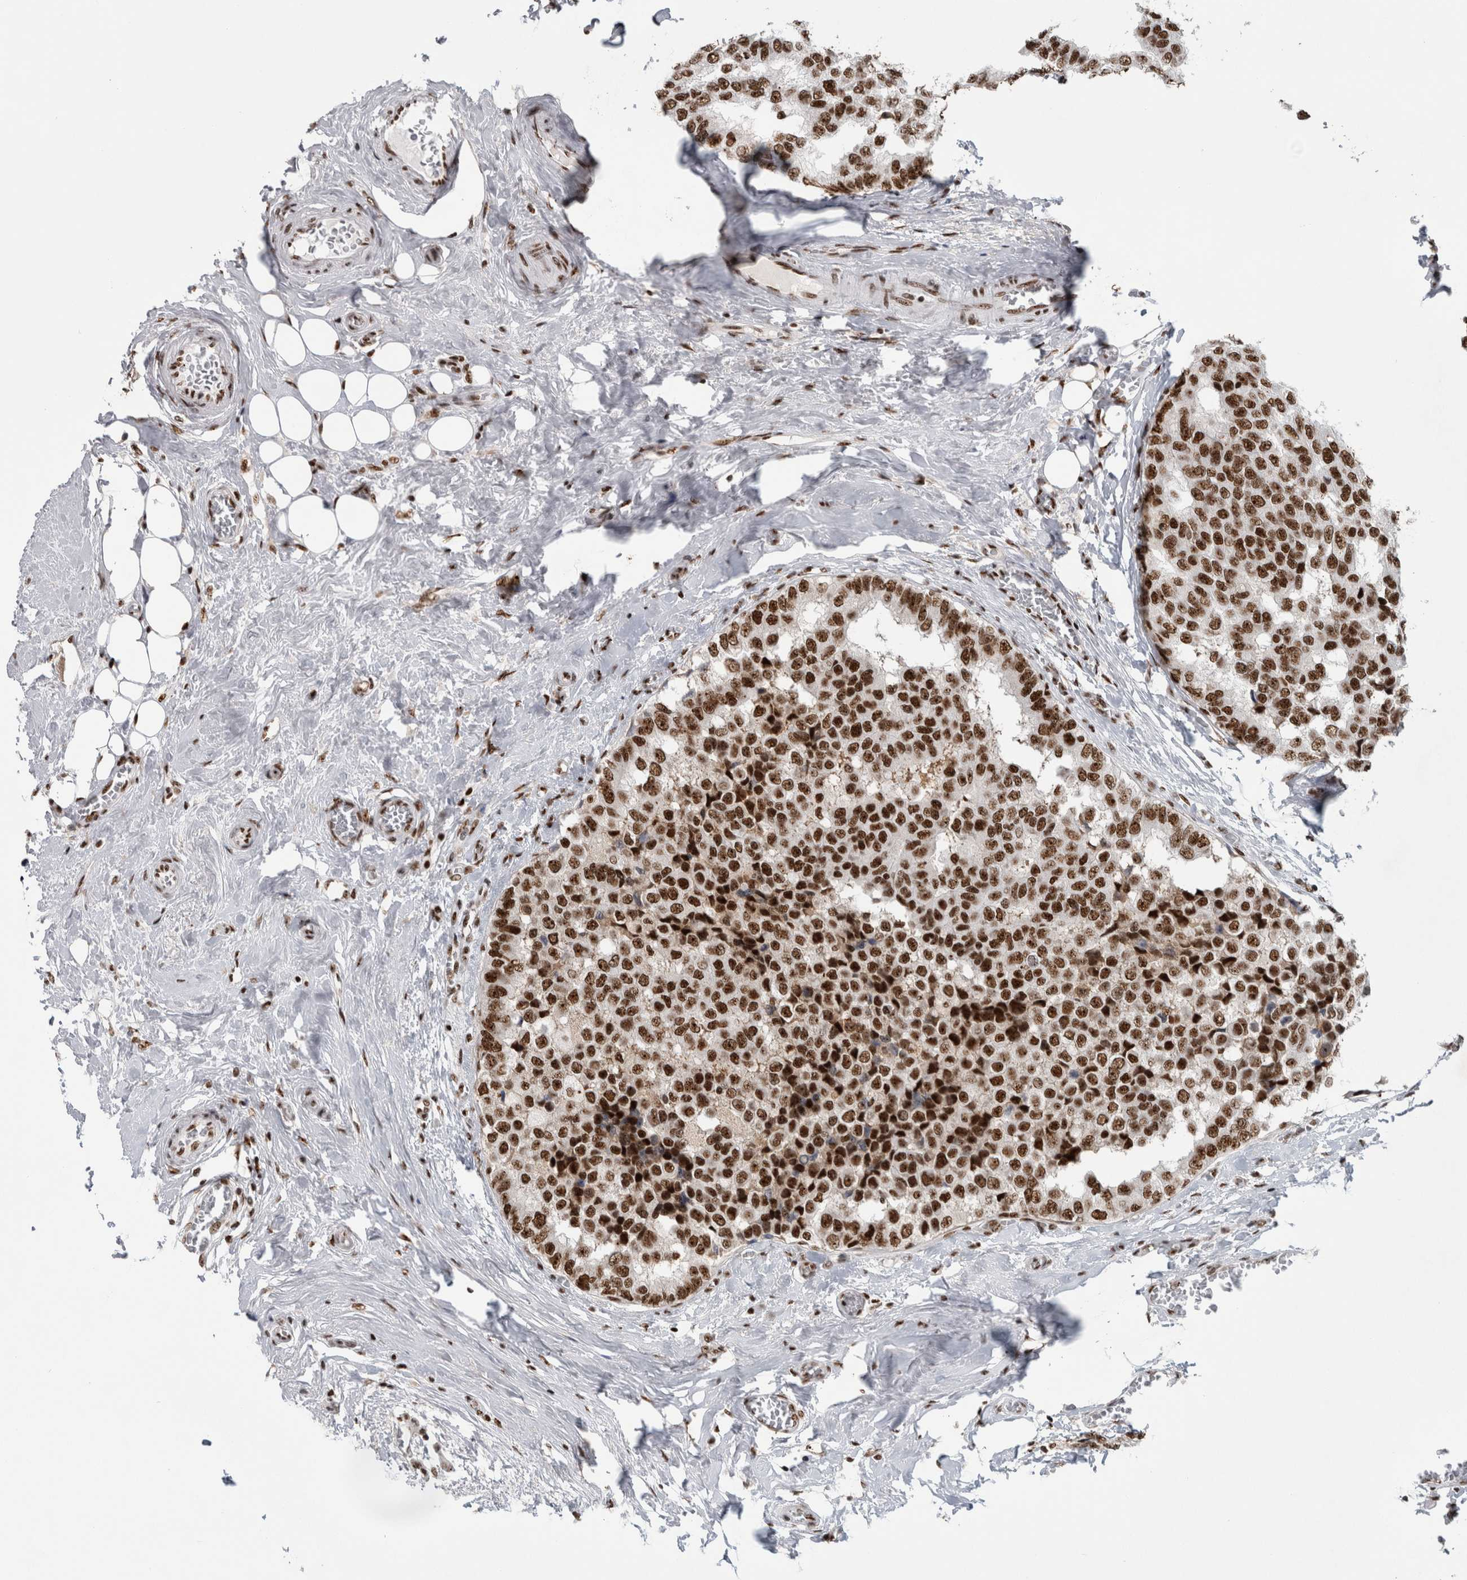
{"staining": {"intensity": "strong", "quantity": ">75%", "location": "nuclear"}, "tissue": "breast cancer", "cell_type": "Tumor cells", "image_type": "cancer", "snomed": [{"axis": "morphology", "description": "Normal tissue, NOS"}, {"axis": "morphology", "description": "Duct carcinoma"}, {"axis": "topography", "description": "Breast"}], "caption": "A high amount of strong nuclear staining is present in about >75% of tumor cells in breast invasive ductal carcinoma tissue. The protein is shown in brown color, while the nuclei are stained blue.", "gene": "NCL", "patient": {"sex": "female", "age": 43}}